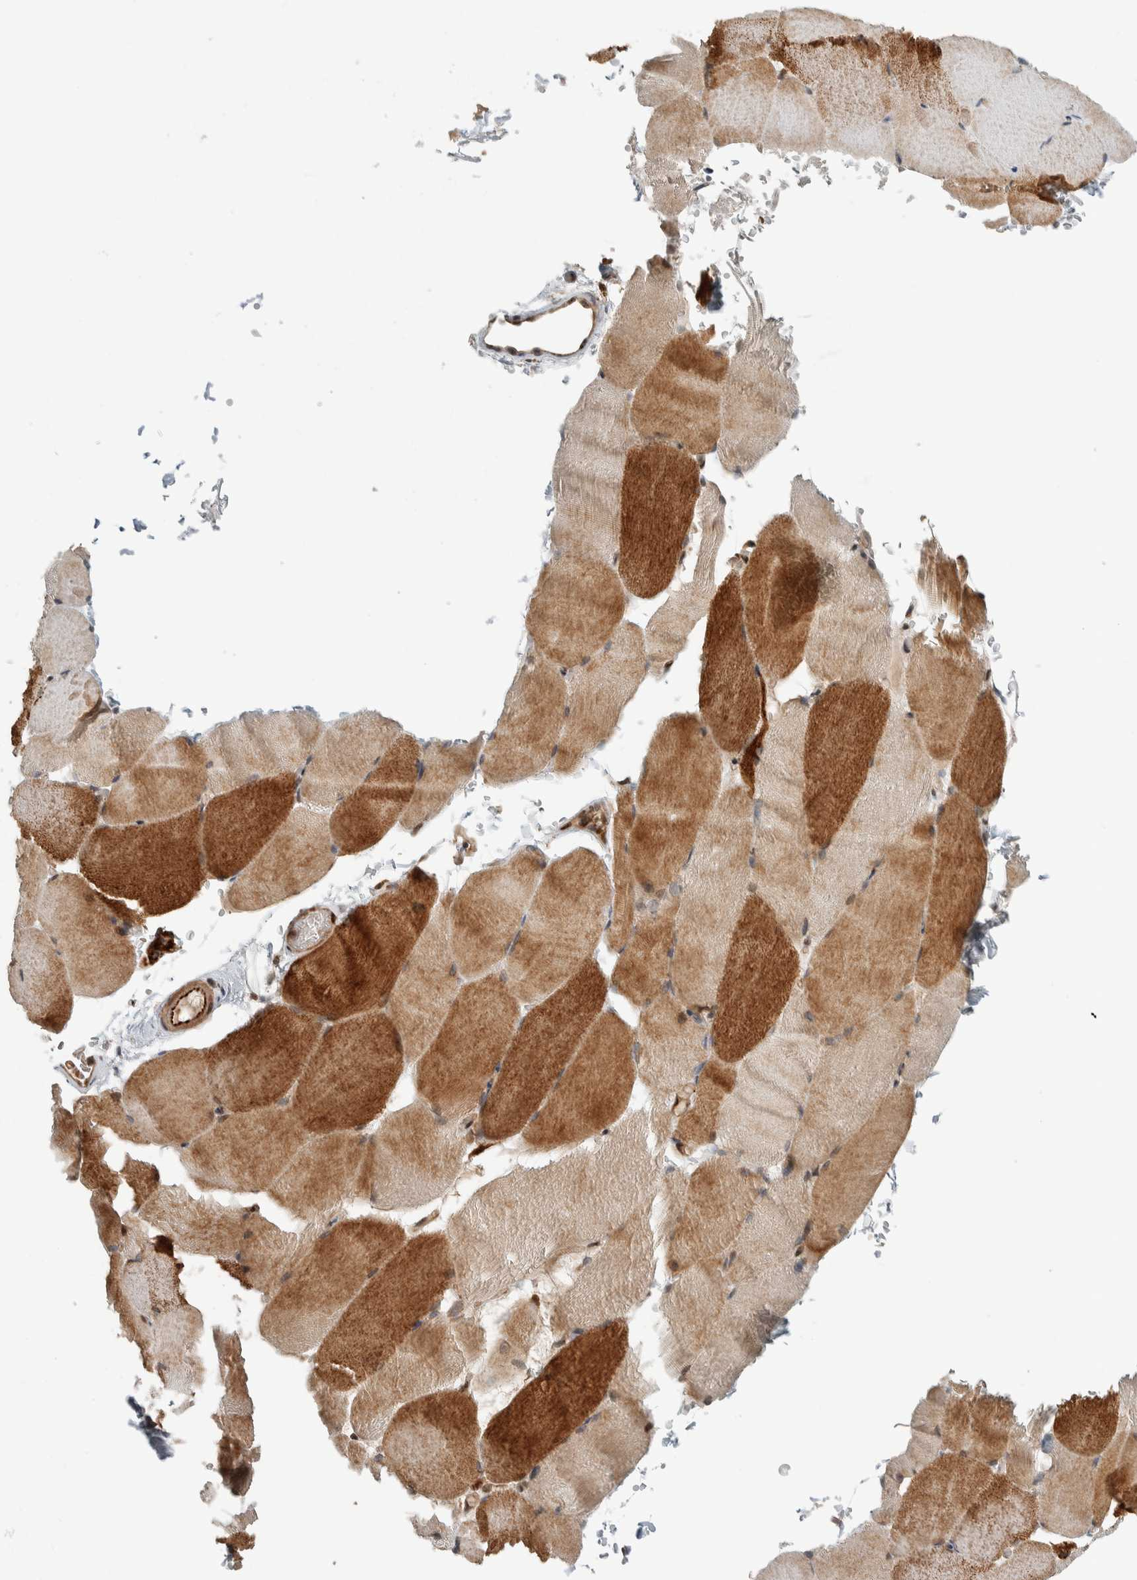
{"staining": {"intensity": "moderate", "quantity": ">75%", "location": "cytoplasmic/membranous"}, "tissue": "skeletal muscle", "cell_type": "Myocytes", "image_type": "normal", "snomed": [{"axis": "morphology", "description": "Normal tissue, NOS"}, {"axis": "topography", "description": "Skeletal muscle"}, {"axis": "topography", "description": "Parathyroid gland"}], "caption": "Moderate cytoplasmic/membranous expression is present in approximately >75% of myocytes in benign skeletal muscle.", "gene": "STXBP4", "patient": {"sex": "female", "age": 37}}